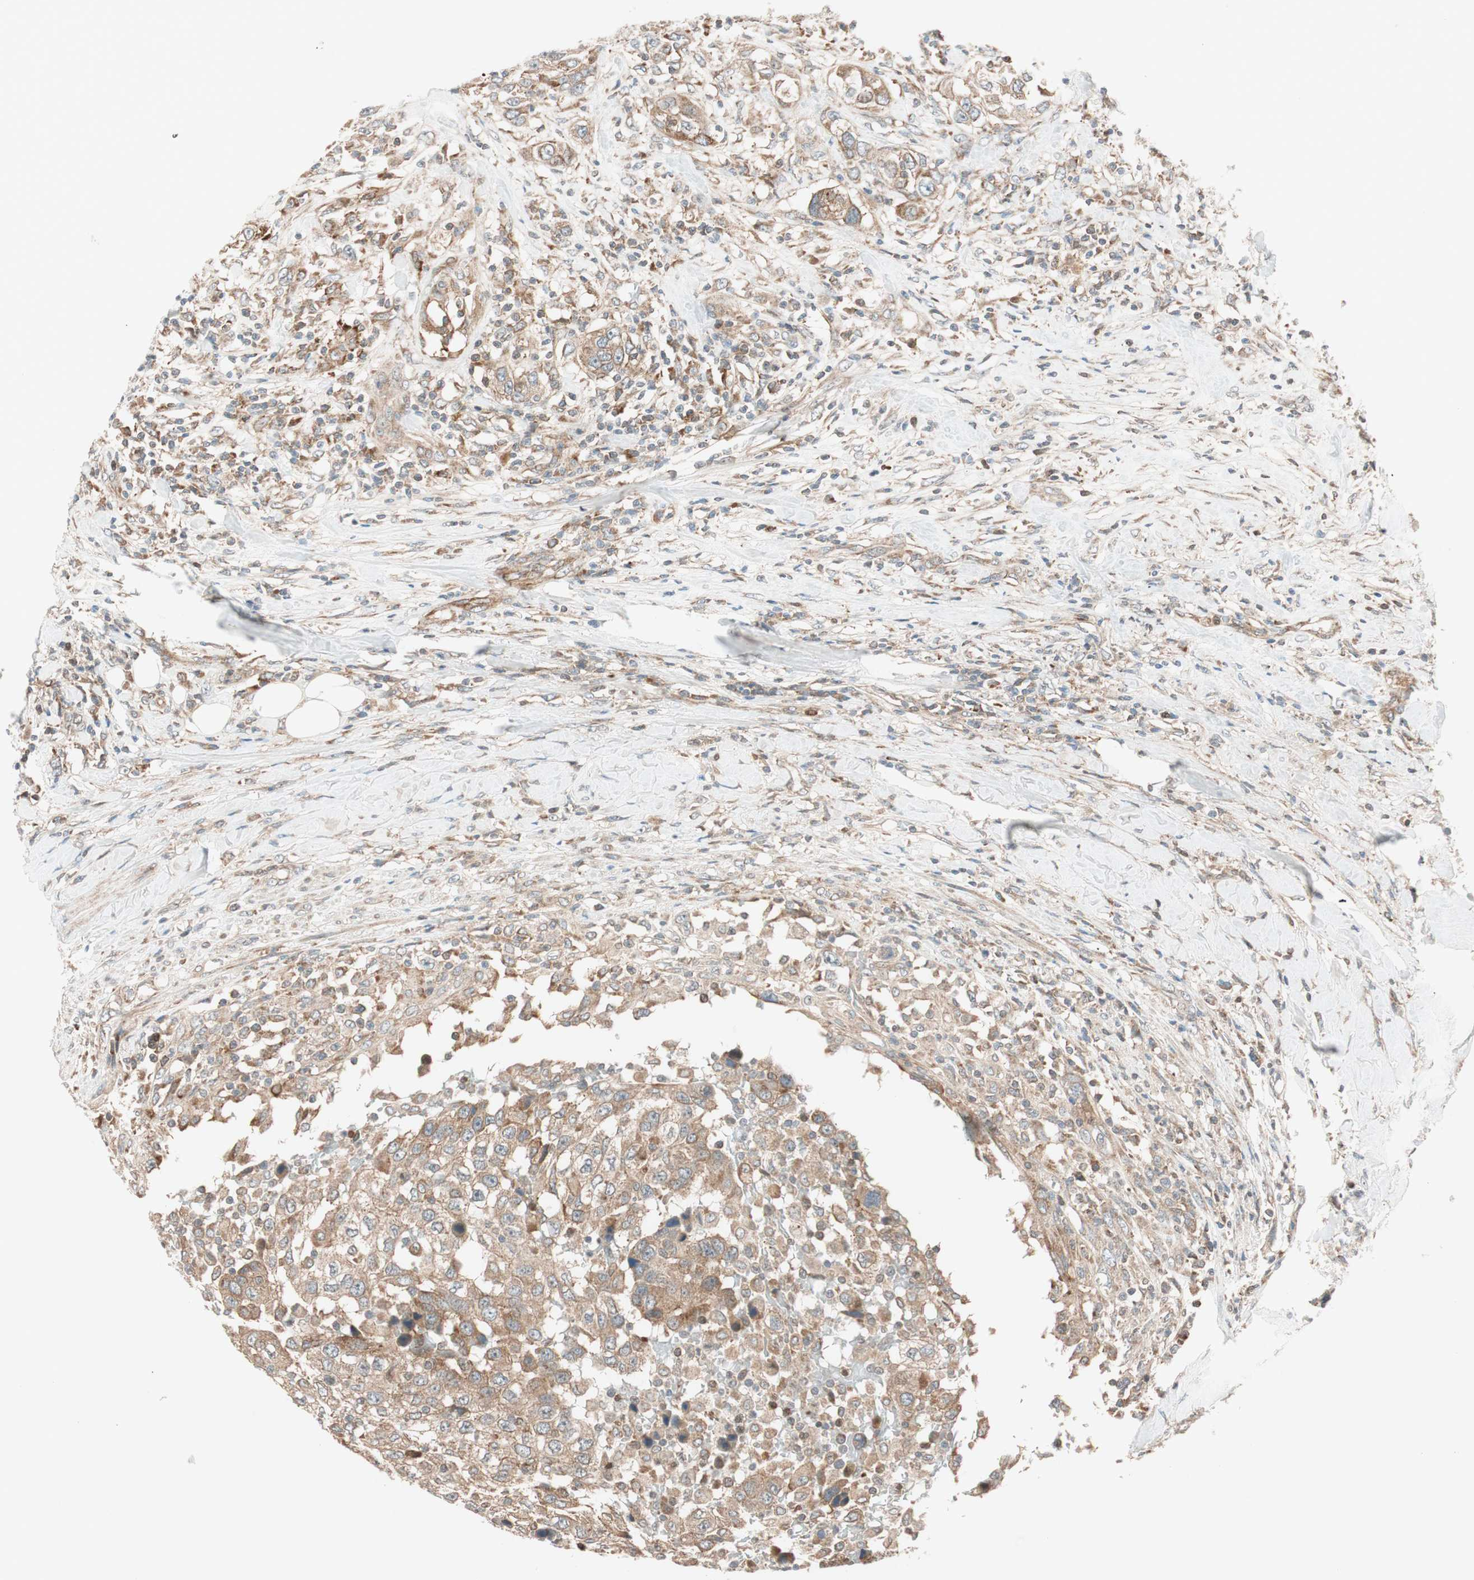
{"staining": {"intensity": "weak", "quantity": ">75%", "location": "cytoplasmic/membranous"}, "tissue": "urothelial cancer", "cell_type": "Tumor cells", "image_type": "cancer", "snomed": [{"axis": "morphology", "description": "Urothelial carcinoma, High grade"}, {"axis": "topography", "description": "Urinary bladder"}], "caption": "The micrograph shows a brown stain indicating the presence of a protein in the cytoplasmic/membranous of tumor cells in high-grade urothelial carcinoma.", "gene": "ABI1", "patient": {"sex": "female", "age": 80}}